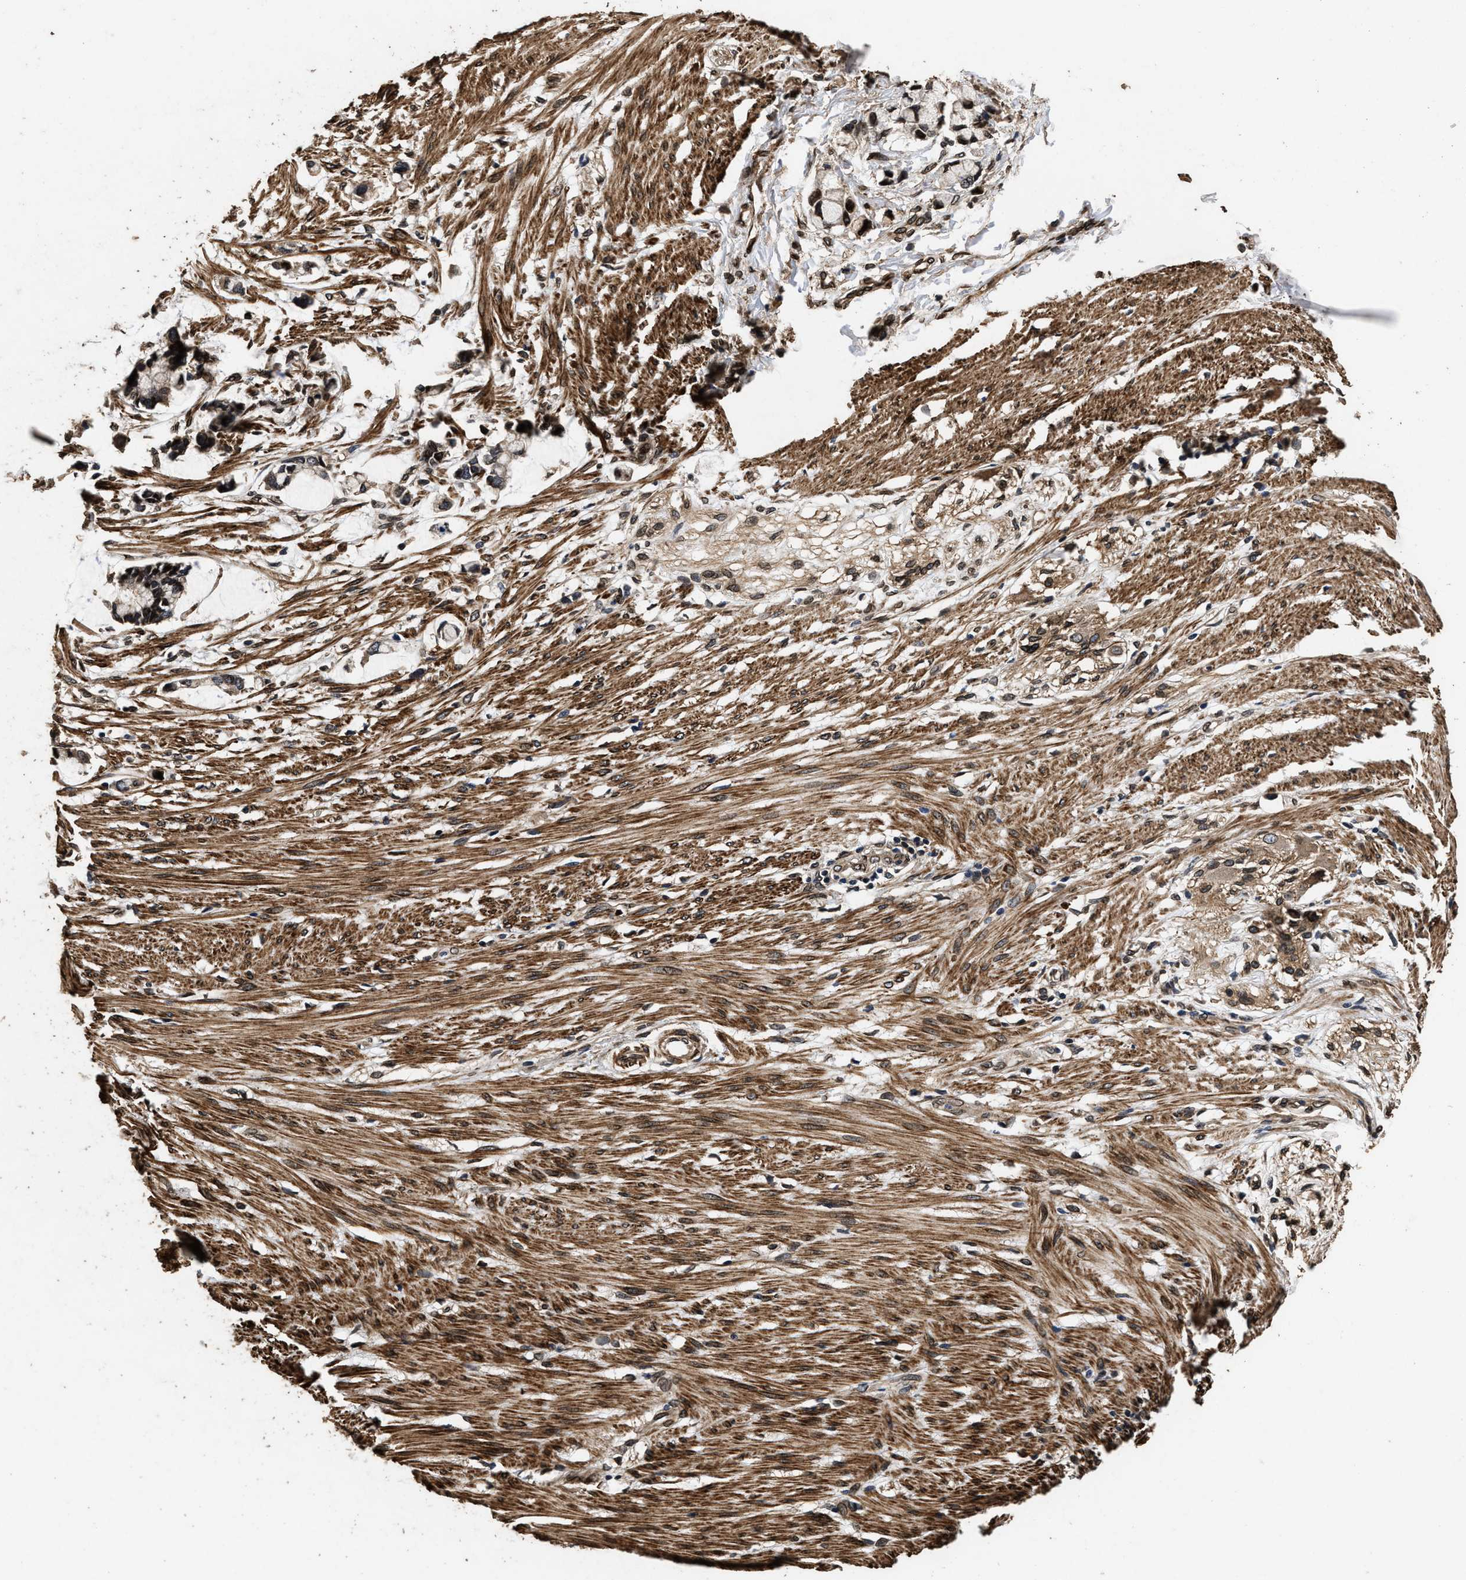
{"staining": {"intensity": "moderate", "quantity": ">75%", "location": "cytoplasmic/membranous,nuclear"}, "tissue": "smooth muscle", "cell_type": "Smooth muscle cells", "image_type": "normal", "snomed": [{"axis": "morphology", "description": "Normal tissue, NOS"}, {"axis": "morphology", "description": "Adenocarcinoma, NOS"}, {"axis": "topography", "description": "Smooth muscle"}, {"axis": "topography", "description": "Colon"}], "caption": "Immunohistochemistry (IHC) micrograph of unremarkable smooth muscle: smooth muscle stained using IHC exhibits medium levels of moderate protein expression localized specifically in the cytoplasmic/membranous,nuclear of smooth muscle cells, appearing as a cytoplasmic/membranous,nuclear brown color.", "gene": "ACCS", "patient": {"sex": "male", "age": 14}}